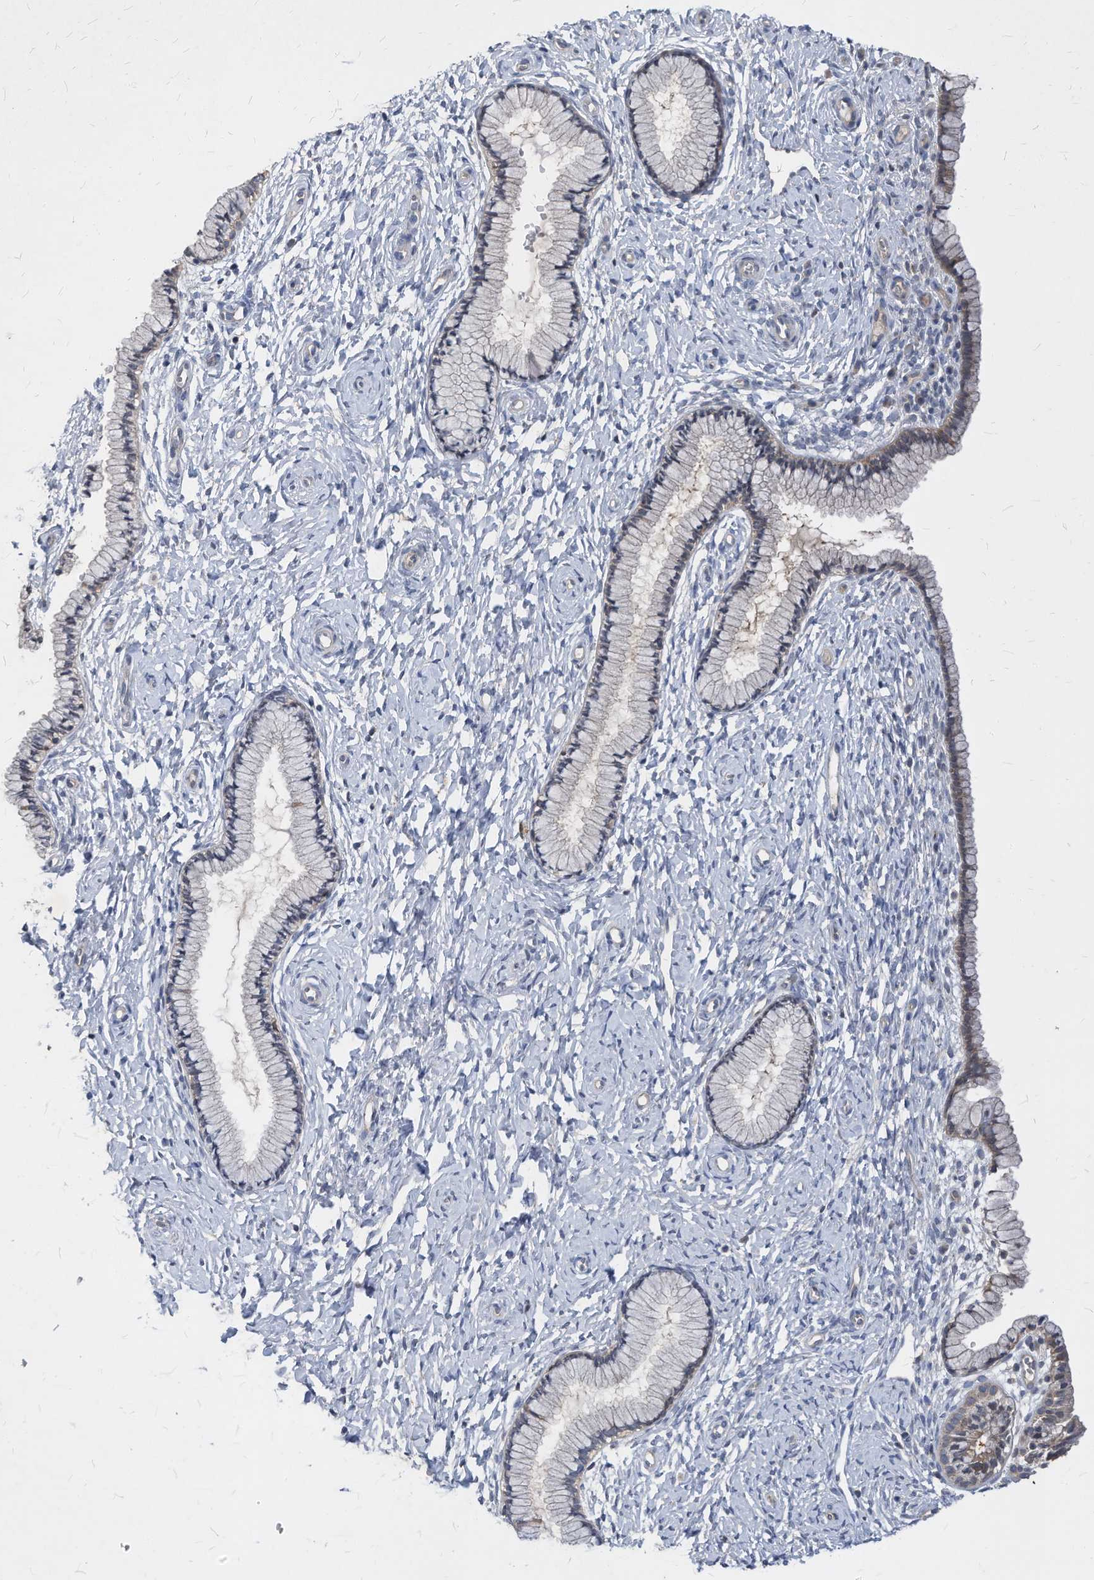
{"staining": {"intensity": "weak", "quantity": "<25%", "location": "cytoplasmic/membranous"}, "tissue": "cervix", "cell_type": "Glandular cells", "image_type": "normal", "snomed": [{"axis": "morphology", "description": "Normal tissue, NOS"}, {"axis": "topography", "description": "Cervix"}], "caption": "Immunohistochemistry (IHC) micrograph of normal cervix: human cervix stained with DAB (3,3'-diaminobenzidine) shows no significant protein positivity in glandular cells.", "gene": "KPNB1", "patient": {"sex": "female", "age": 33}}